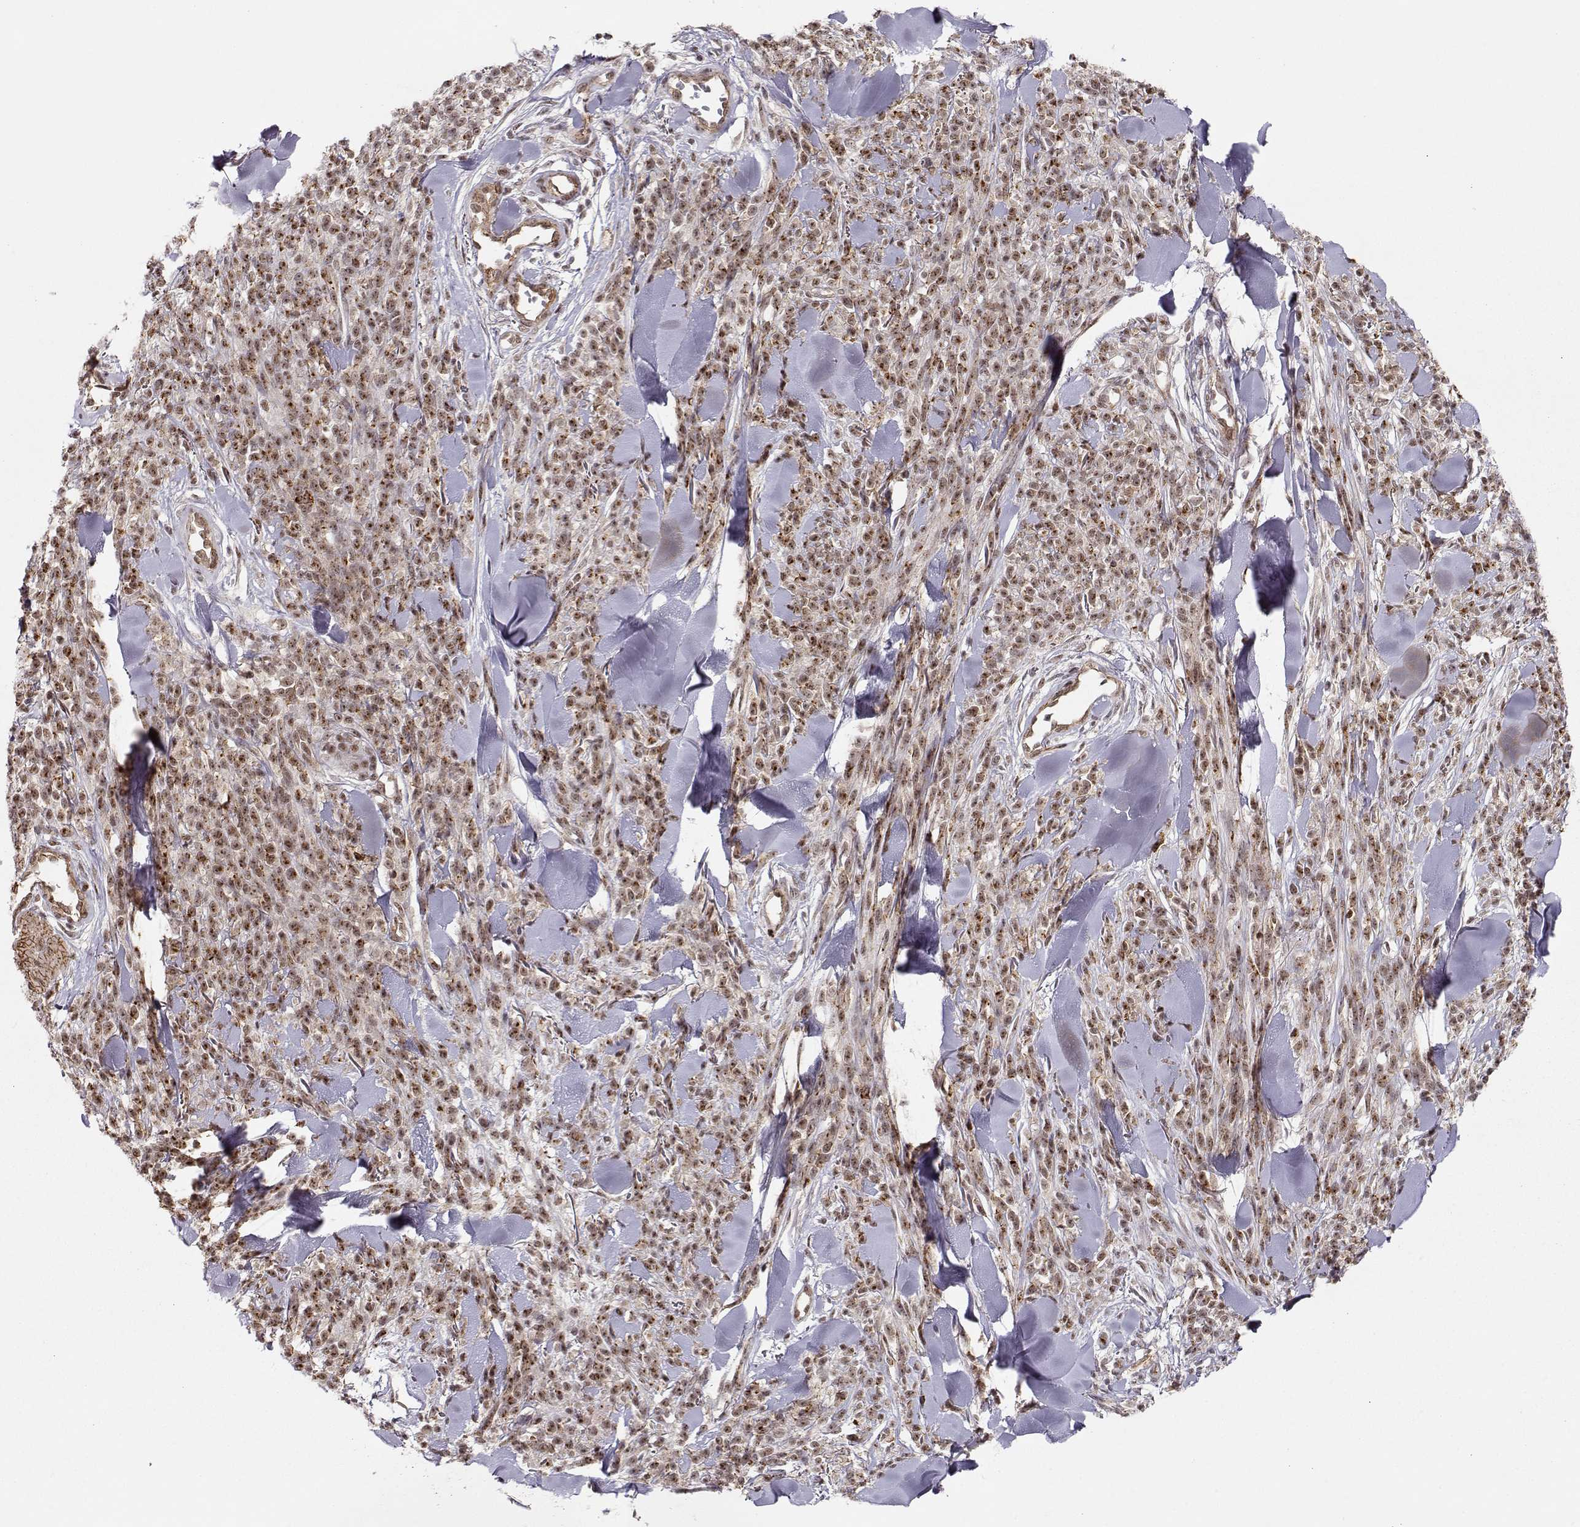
{"staining": {"intensity": "moderate", "quantity": ">75%", "location": "nuclear"}, "tissue": "melanoma", "cell_type": "Tumor cells", "image_type": "cancer", "snomed": [{"axis": "morphology", "description": "Malignant melanoma, NOS"}, {"axis": "topography", "description": "Skin"}, {"axis": "topography", "description": "Skin of trunk"}], "caption": "Protein expression analysis of human melanoma reveals moderate nuclear staining in about >75% of tumor cells.", "gene": "CIR1", "patient": {"sex": "male", "age": 74}}